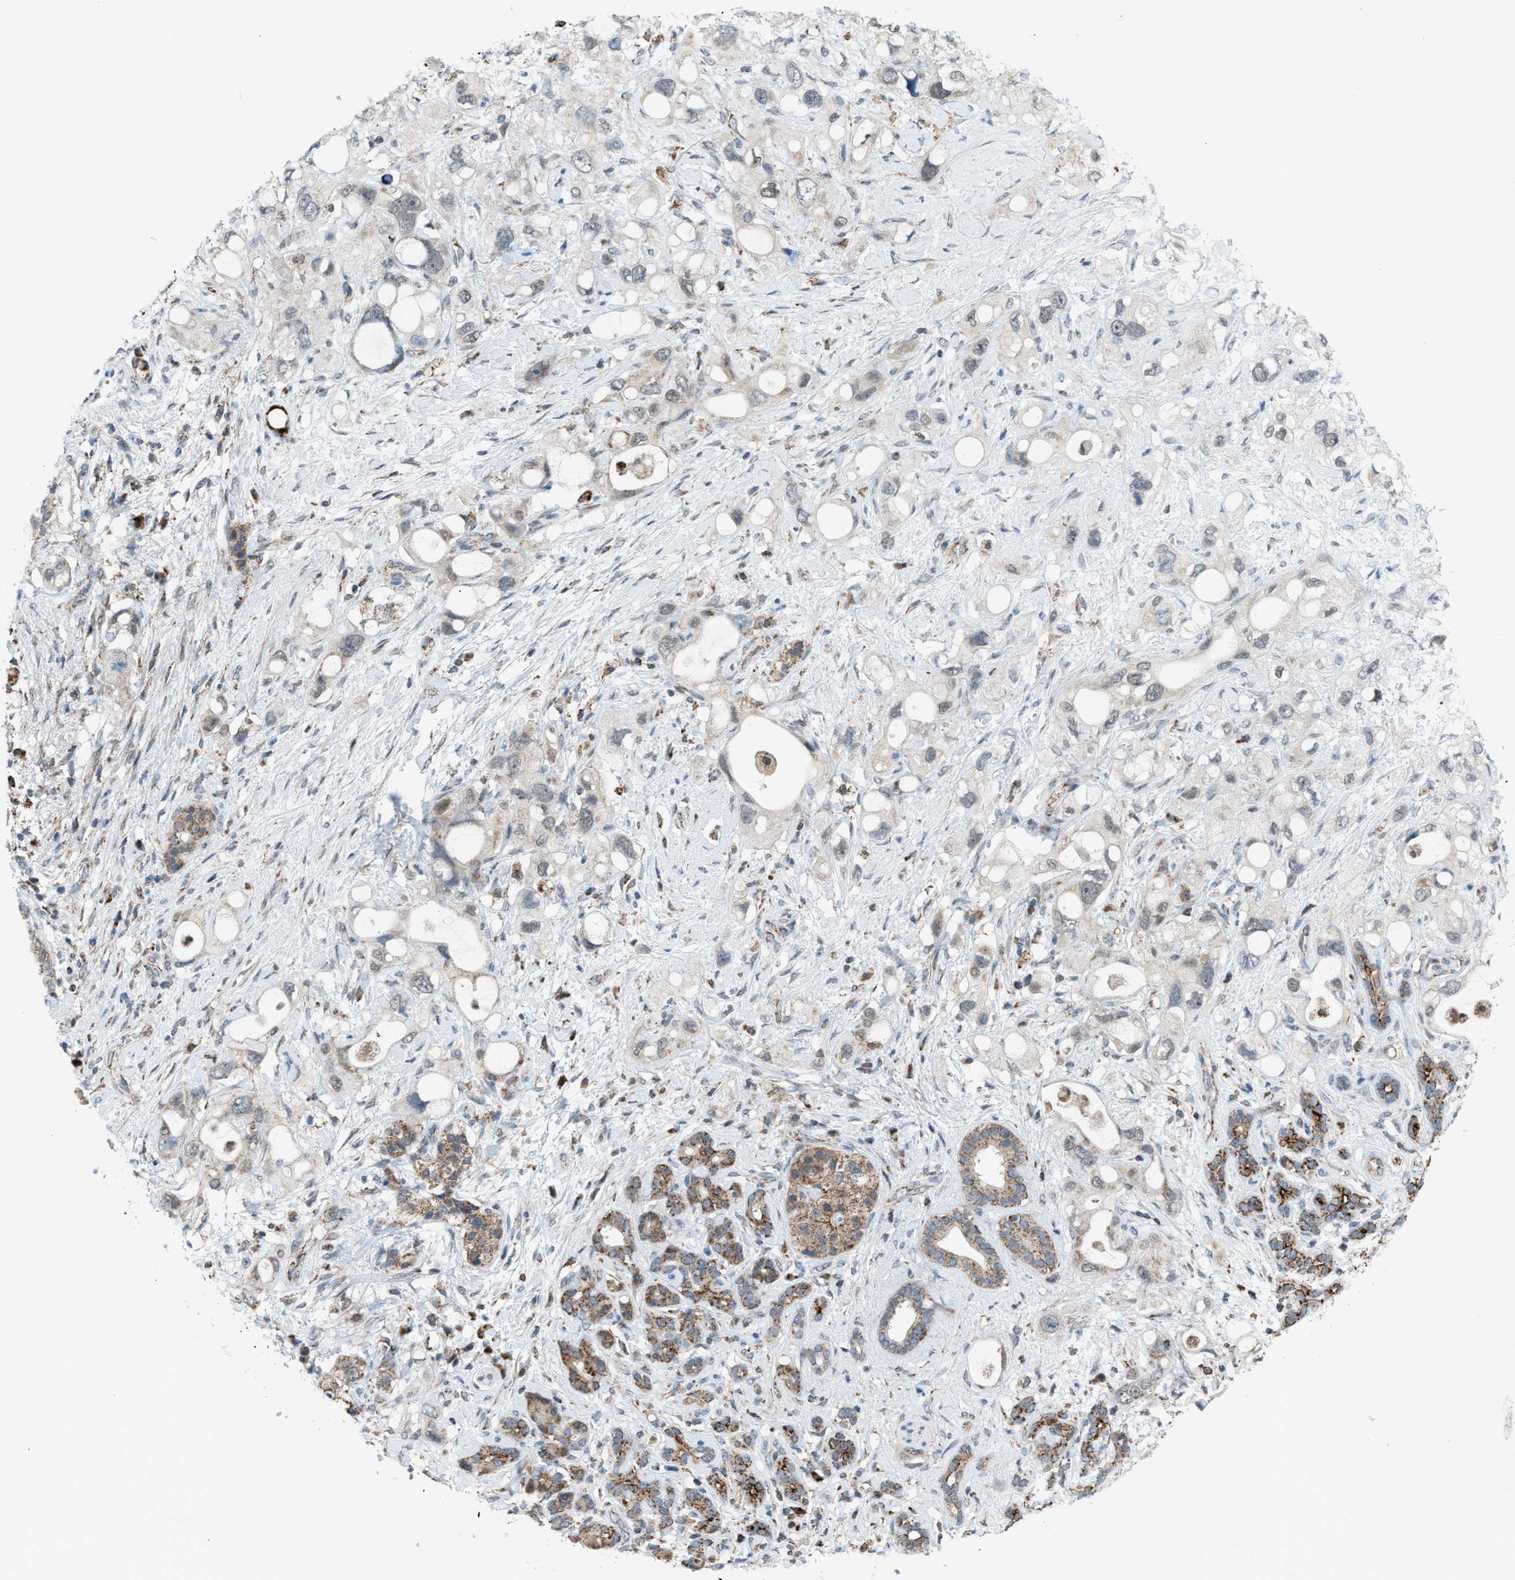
{"staining": {"intensity": "weak", "quantity": "<25%", "location": "cytoplasmic/membranous"}, "tissue": "pancreatic cancer", "cell_type": "Tumor cells", "image_type": "cancer", "snomed": [{"axis": "morphology", "description": "Adenocarcinoma, NOS"}, {"axis": "topography", "description": "Pancreas"}], "caption": "Immunohistochemical staining of pancreatic cancer (adenocarcinoma) displays no significant positivity in tumor cells.", "gene": "SRM", "patient": {"sex": "female", "age": 56}}